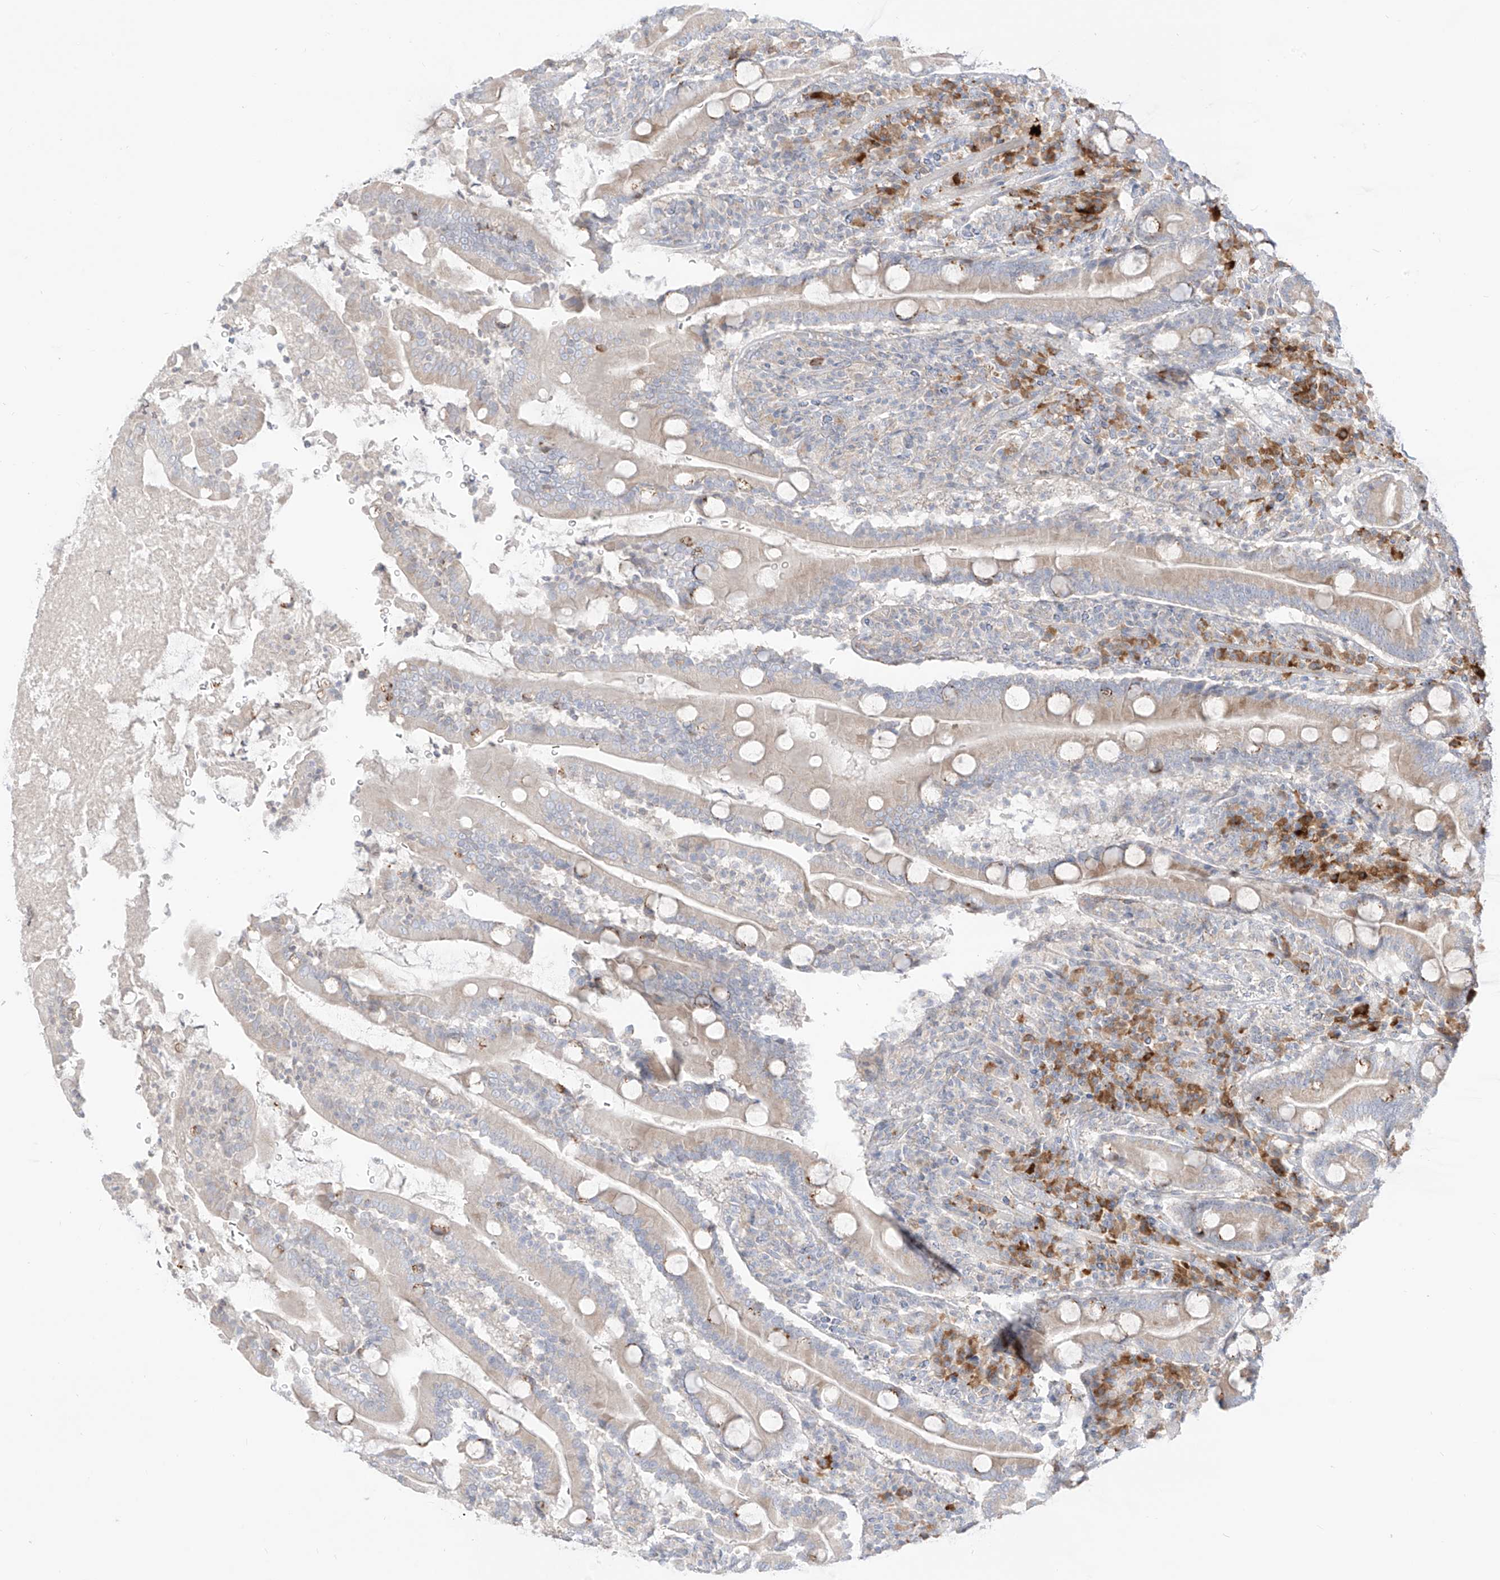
{"staining": {"intensity": "weak", "quantity": "<25%", "location": "cytoplasmic/membranous"}, "tissue": "duodenum", "cell_type": "Glandular cells", "image_type": "normal", "snomed": [{"axis": "morphology", "description": "Normal tissue, NOS"}, {"axis": "topography", "description": "Duodenum"}], "caption": "Immunohistochemistry image of normal human duodenum stained for a protein (brown), which demonstrates no expression in glandular cells.", "gene": "SYTL3", "patient": {"sex": "male", "age": 35}}